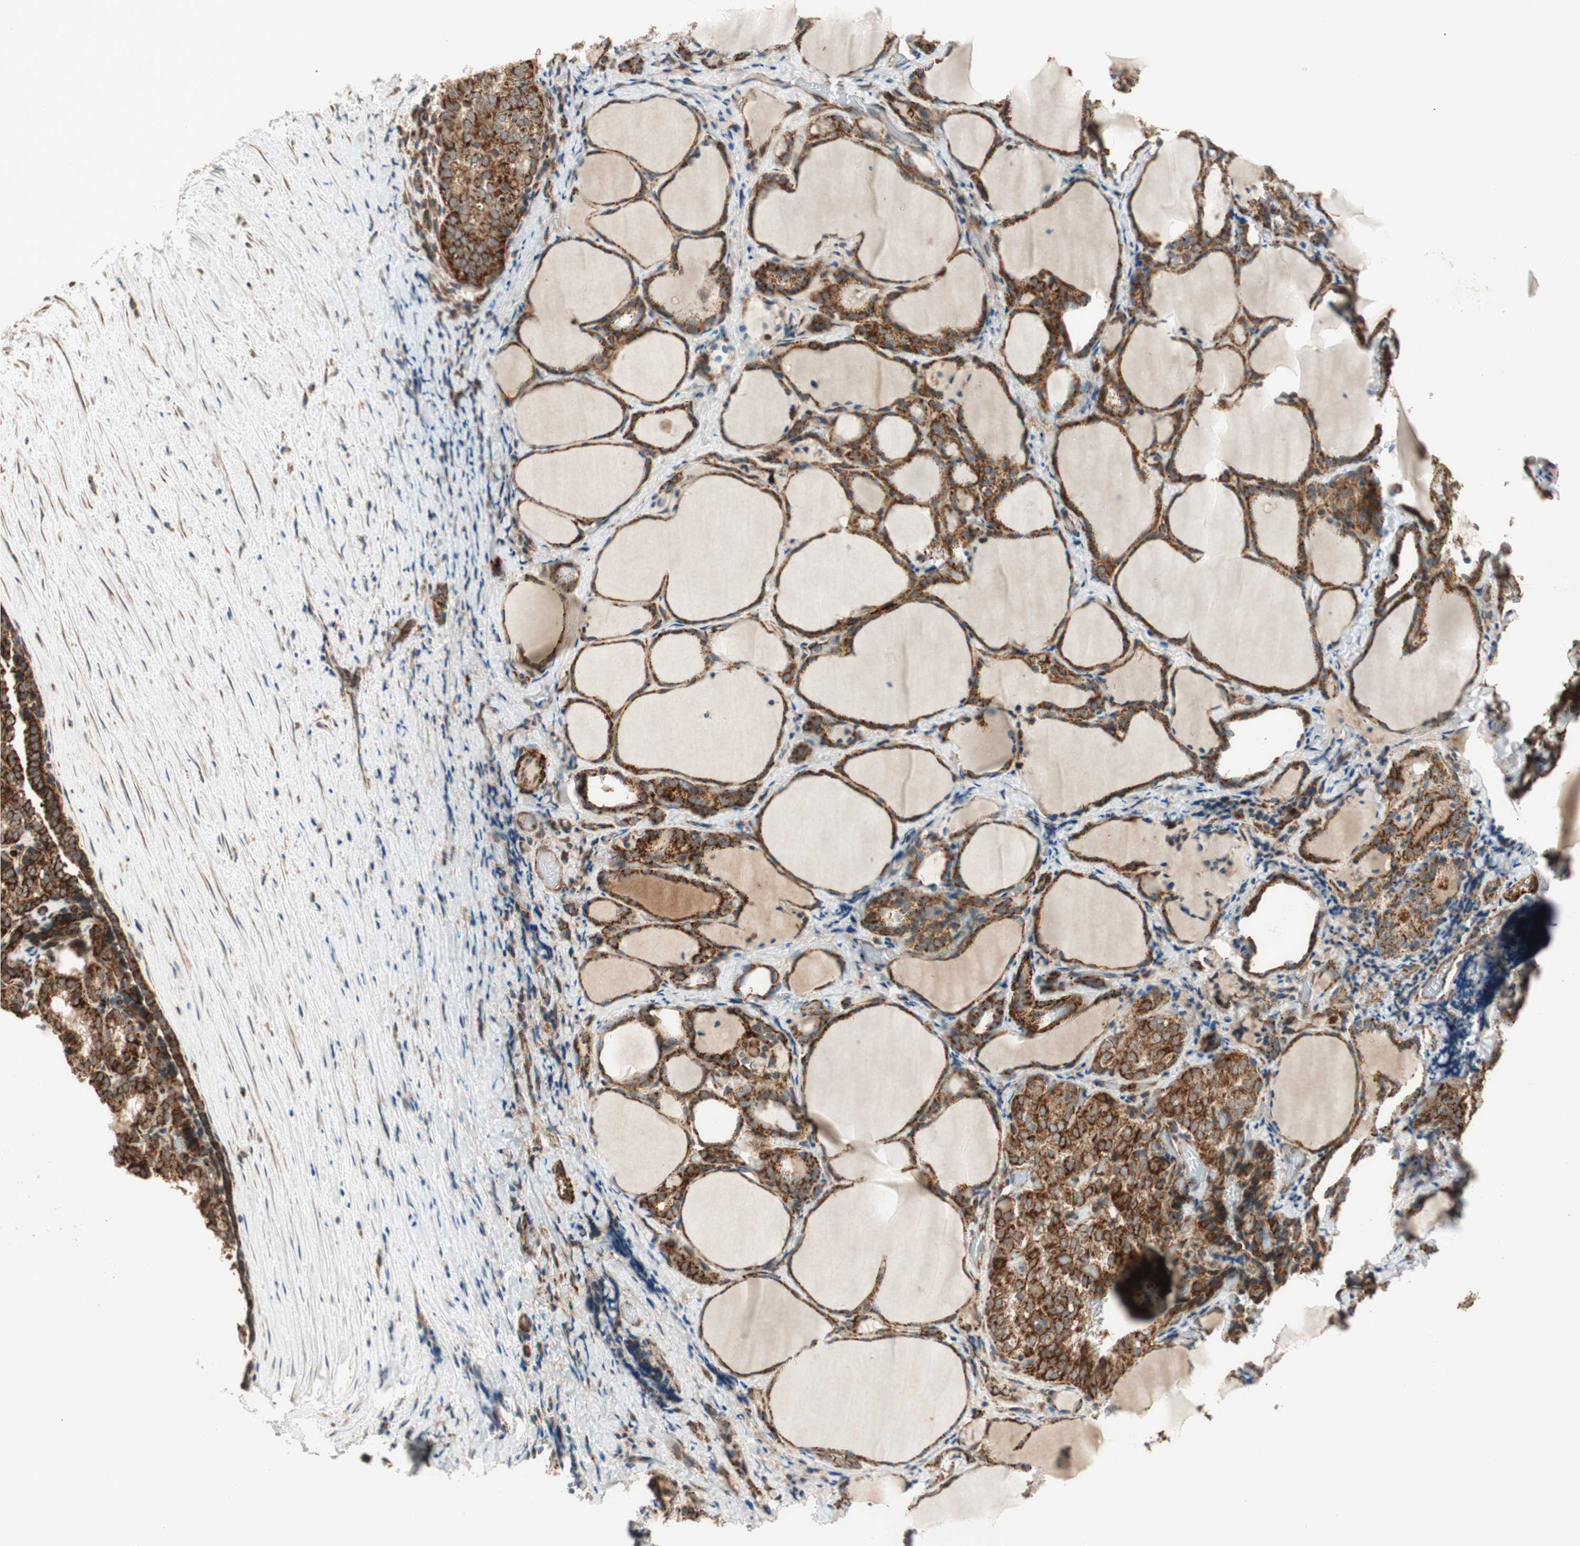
{"staining": {"intensity": "strong", "quantity": ">75%", "location": "cytoplasmic/membranous"}, "tissue": "thyroid cancer", "cell_type": "Tumor cells", "image_type": "cancer", "snomed": [{"axis": "morphology", "description": "Normal tissue, NOS"}, {"axis": "morphology", "description": "Papillary adenocarcinoma, NOS"}, {"axis": "topography", "description": "Thyroid gland"}], "caption": "High-power microscopy captured an IHC micrograph of thyroid papillary adenocarcinoma, revealing strong cytoplasmic/membranous expression in approximately >75% of tumor cells.", "gene": "AKAP1", "patient": {"sex": "female", "age": 30}}